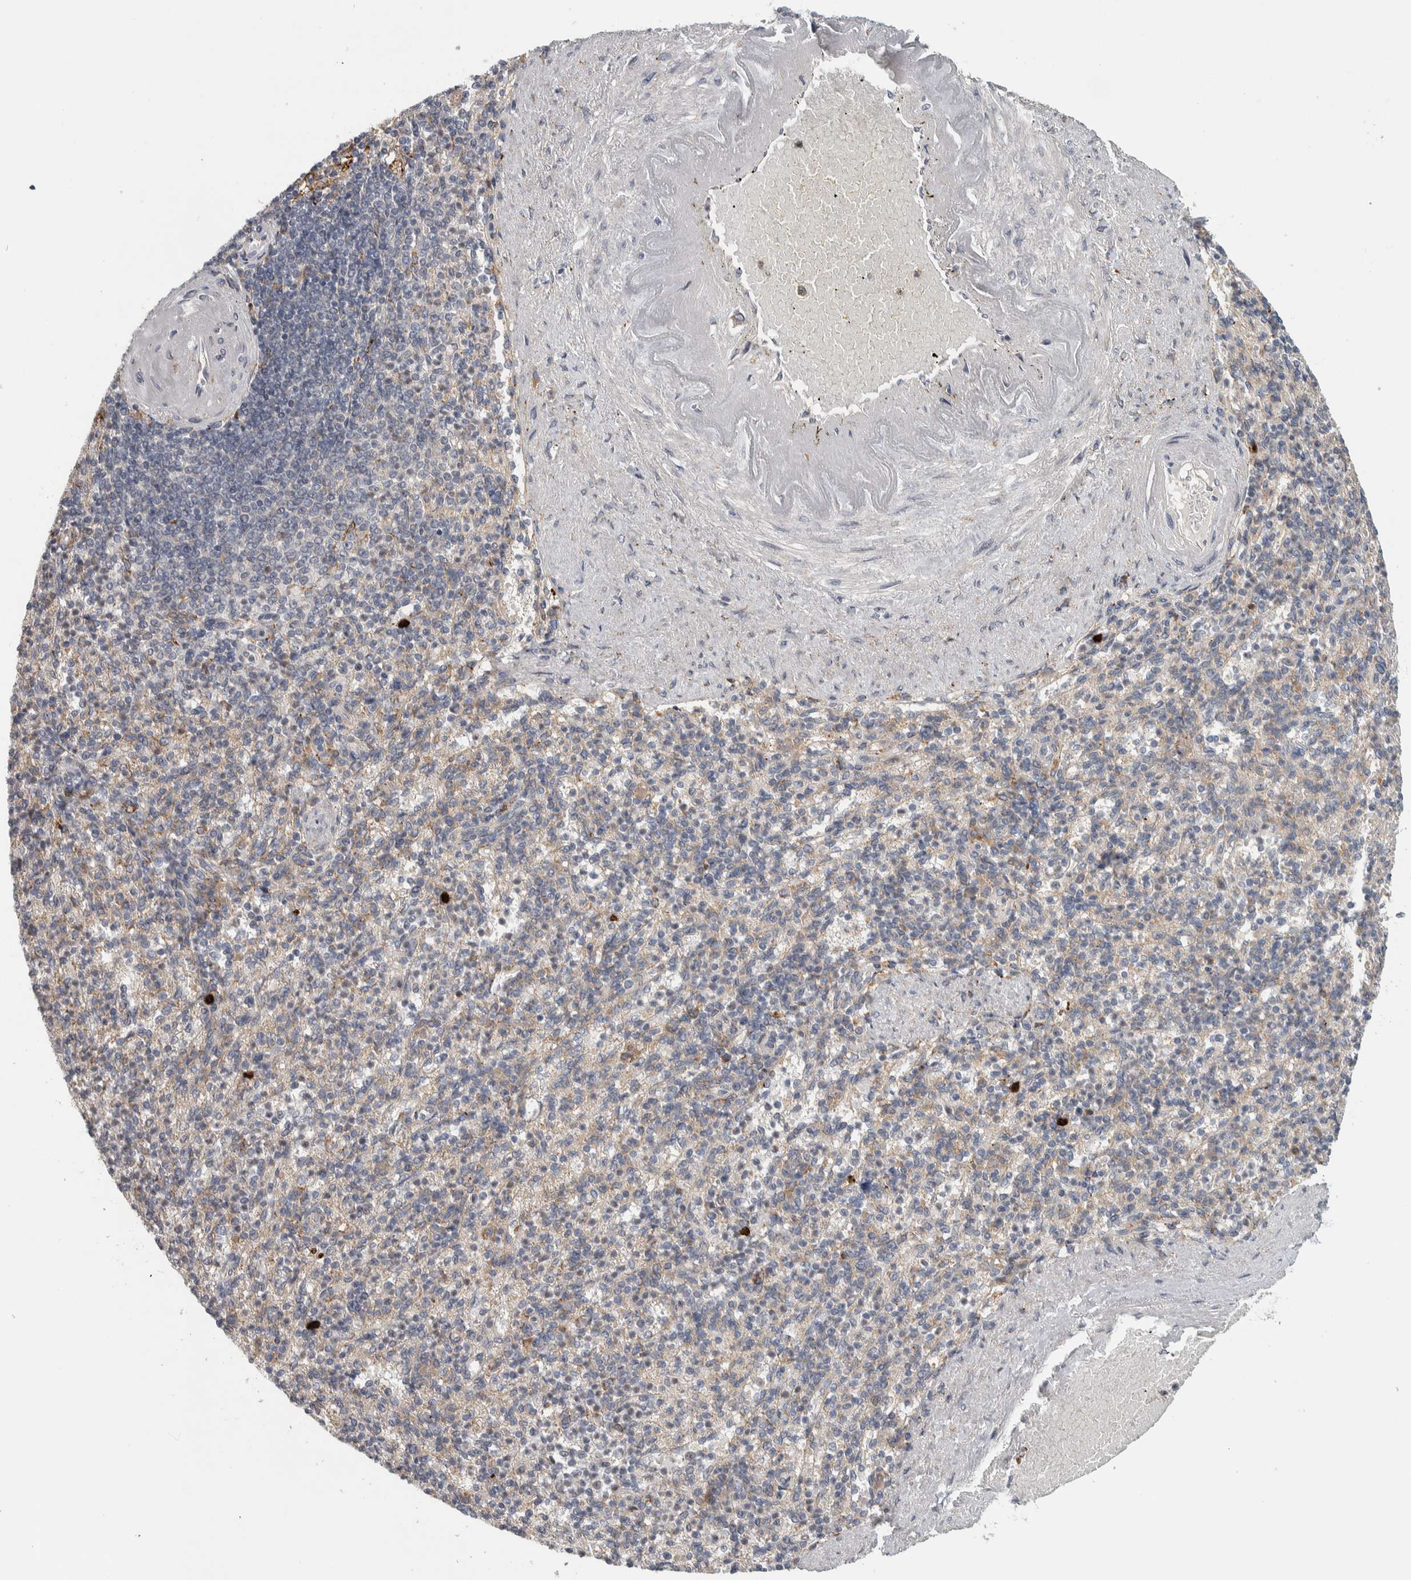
{"staining": {"intensity": "weak", "quantity": "25%-75%", "location": "cytoplasmic/membranous"}, "tissue": "spleen", "cell_type": "Cells in red pulp", "image_type": "normal", "snomed": [{"axis": "morphology", "description": "Normal tissue, NOS"}, {"axis": "topography", "description": "Spleen"}], "caption": "Immunohistochemical staining of benign human spleen exhibits 25%-75% levels of weak cytoplasmic/membranous protein expression in approximately 25%-75% of cells in red pulp. (DAB = brown stain, brightfield microscopy at high magnification).", "gene": "ADPRM", "patient": {"sex": "female", "age": 74}}